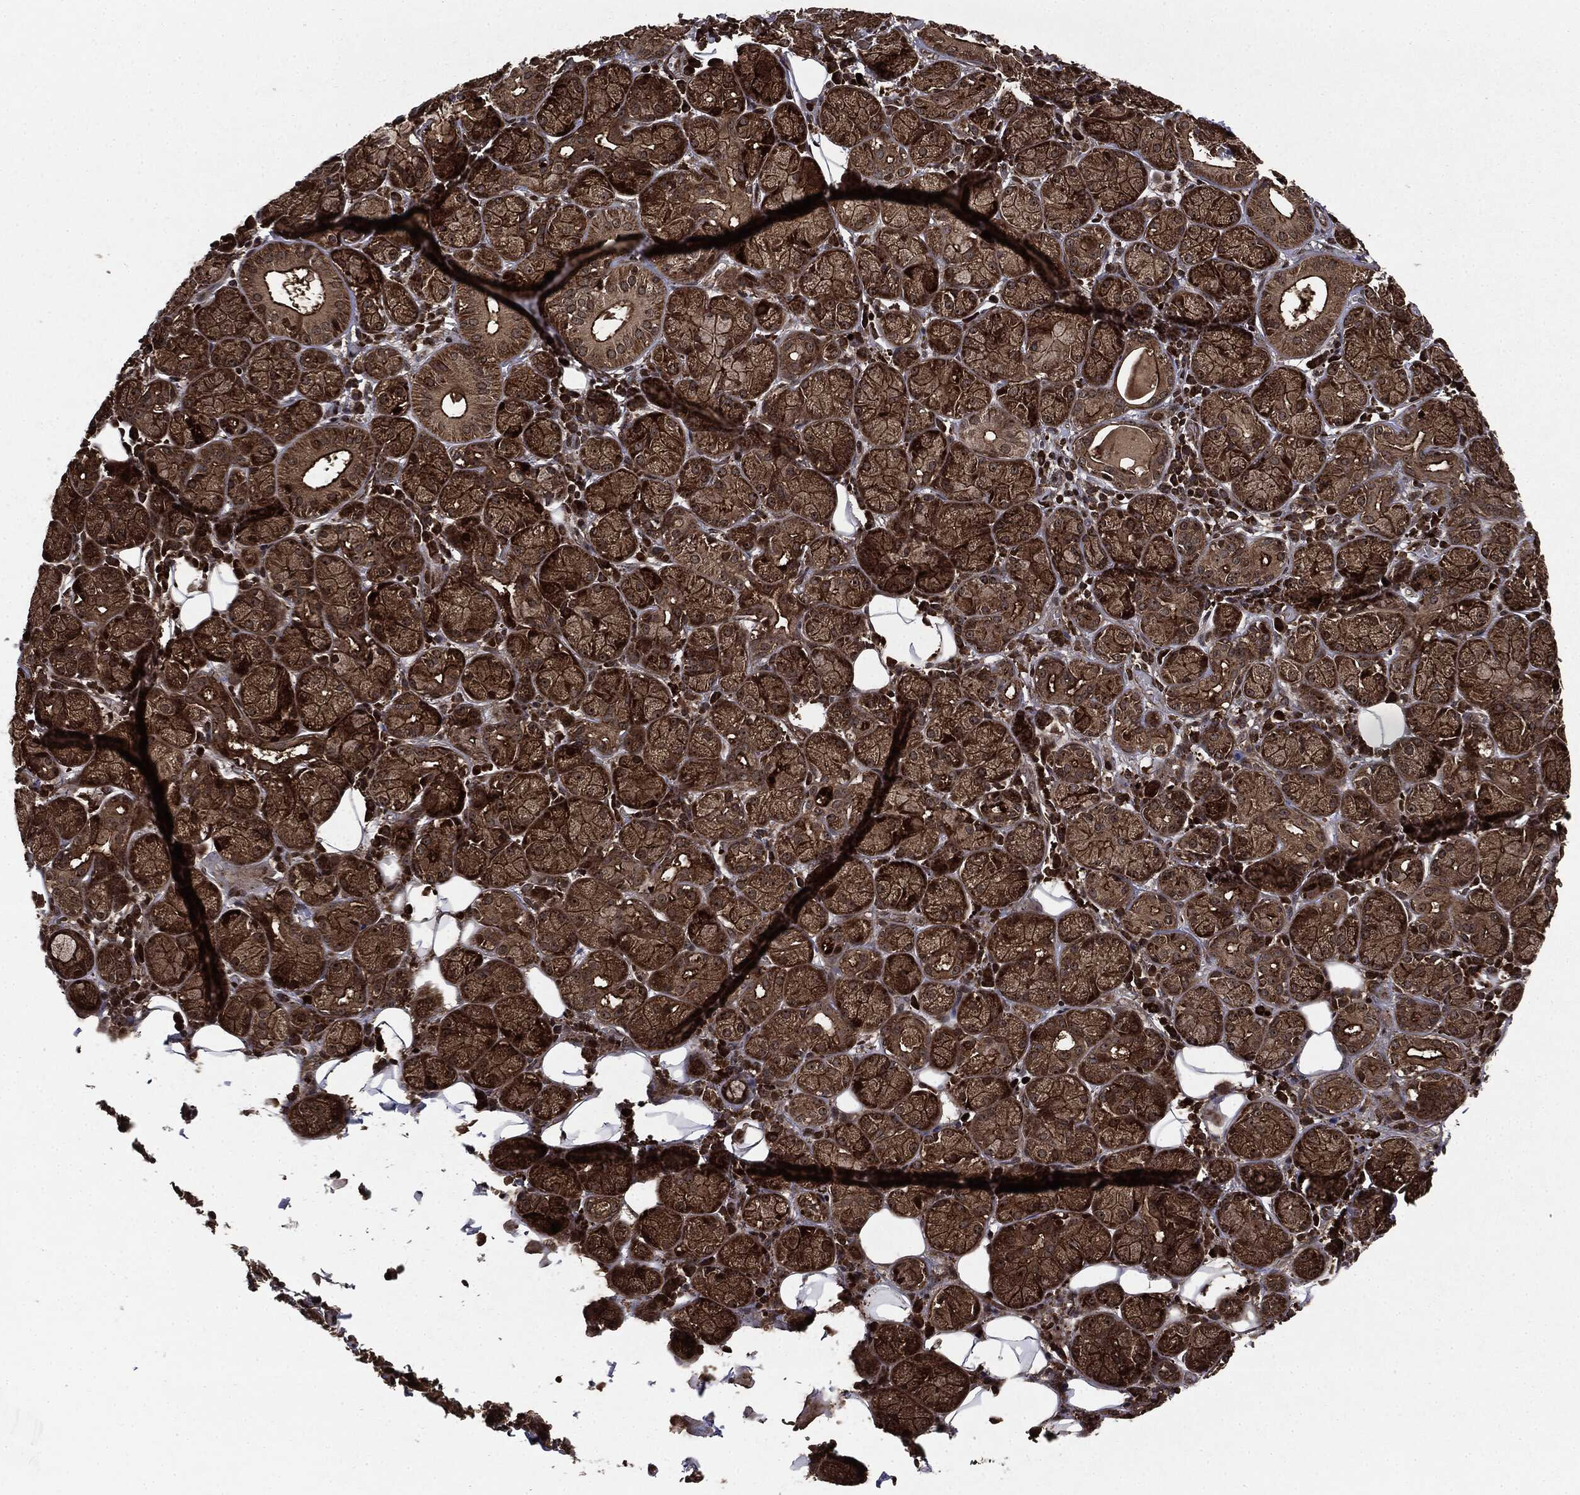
{"staining": {"intensity": "strong", "quantity": ">75%", "location": "cytoplasmic/membranous,nuclear"}, "tissue": "salivary gland", "cell_type": "Glandular cells", "image_type": "normal", "snomed": [{"axis": "morphology", "description": "Normal tissue, NOS"}, {"axis": "topography", "description": "Salivary gland"}], "caption": "Protein staining exhibits strong cytoplasmic/membranous,nuclear staining in approximately >75% of glandular cells in normal salivary gland. The staining was performed using DAB, with brown indicating positive protein expression. Nuclei are stained blue with hematoxylin.", "gene": "CARD6", "patient": {"sex": "male", "age": 71}}